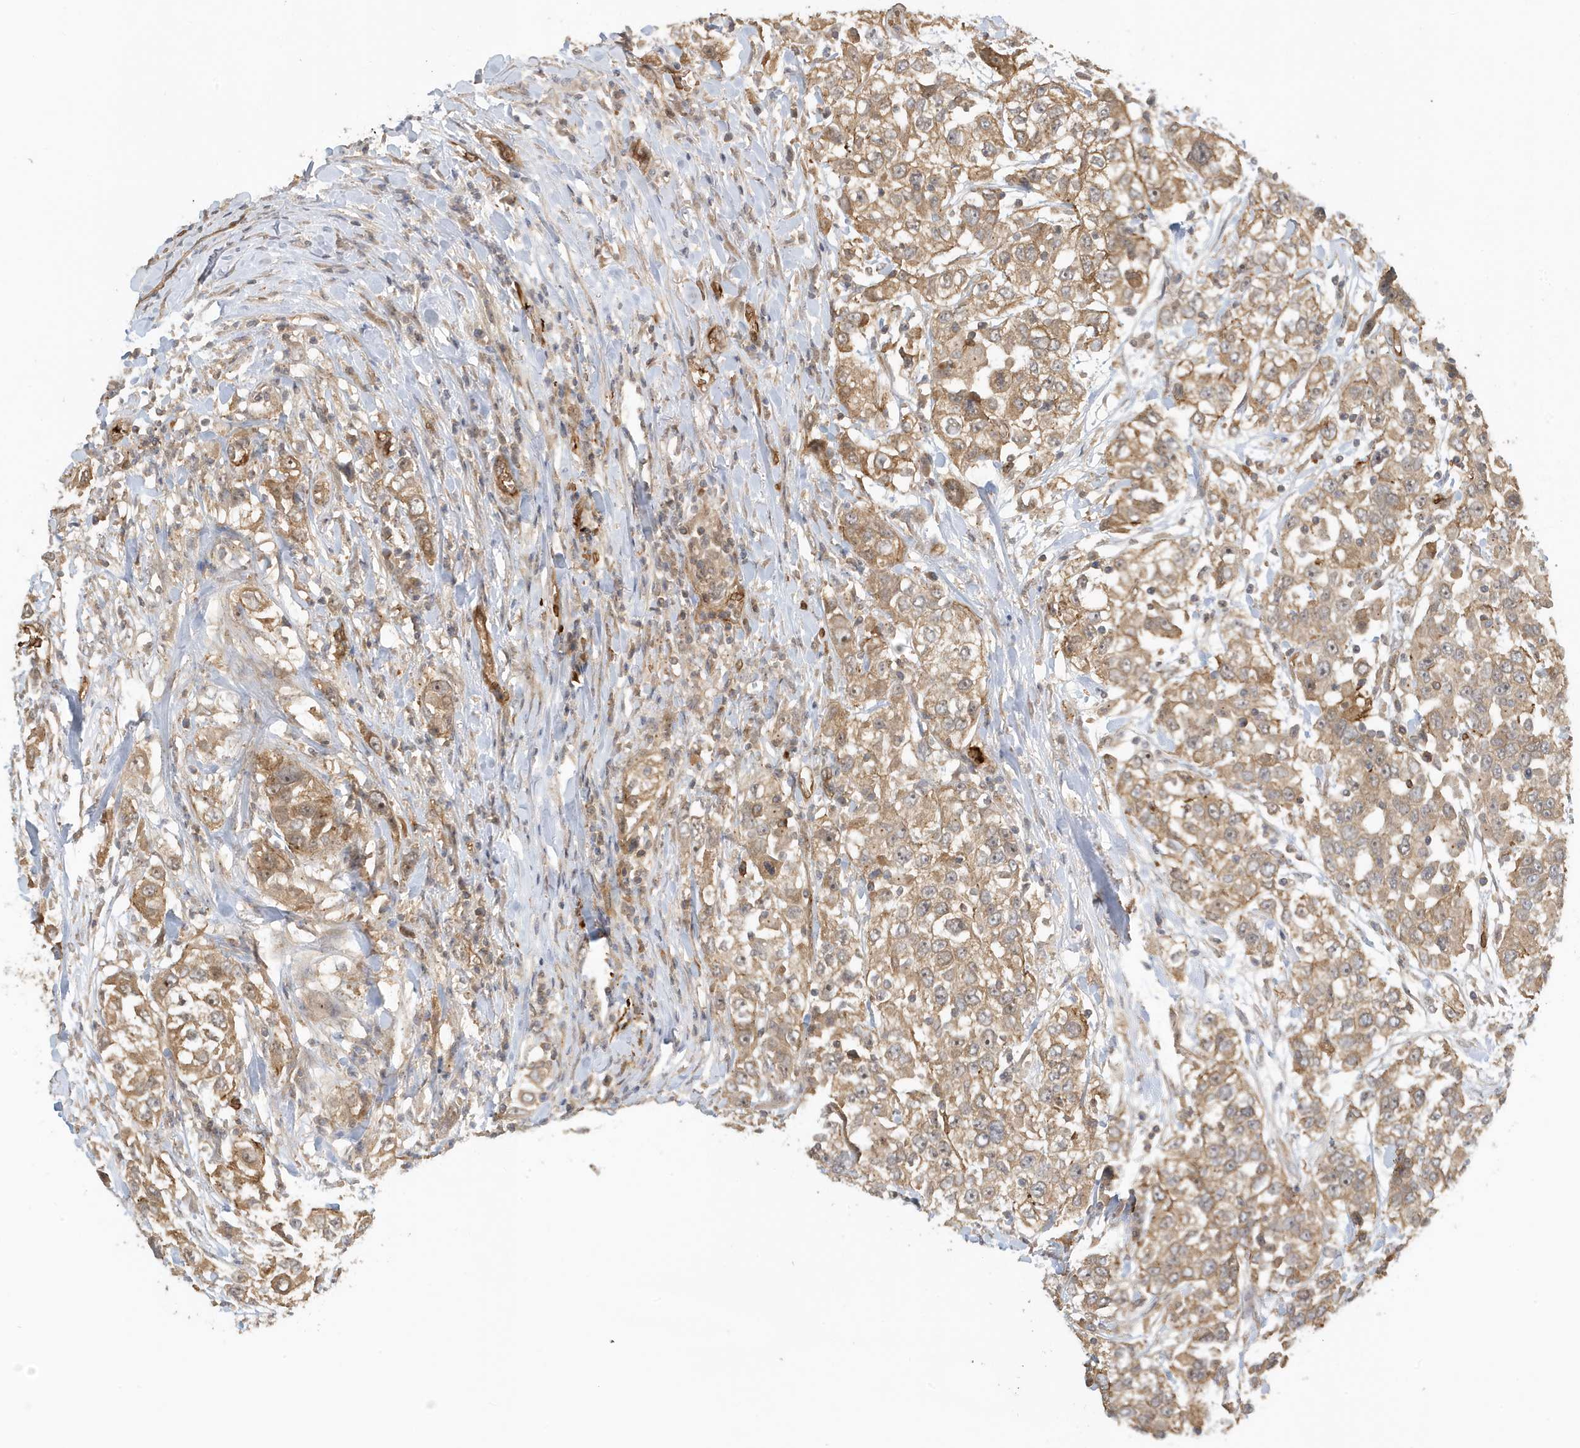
{"staining": {"intensity": "moderate", "quantity": ">75%", "location": "cytoplasmic/membranous"}, "tissue": "urothelial cancer", "cell_type": "Tumor cells", "image_type": "cancer", "snomed": [{"axis": "morphology", "description": "Urothelial carcinoma, High grade"}, {"axis": "topography", "description": "Urinary bladder"}], "caption": "There is medium levels of moderate cytoplasmic/membranous positivity in tumor cells of urothelial carcinoma (high-grade), as demonstrated by immunohistochemical staining (brown color).", "gene": "FYCO1", "patient": {"sex": "female", "age": 80}}